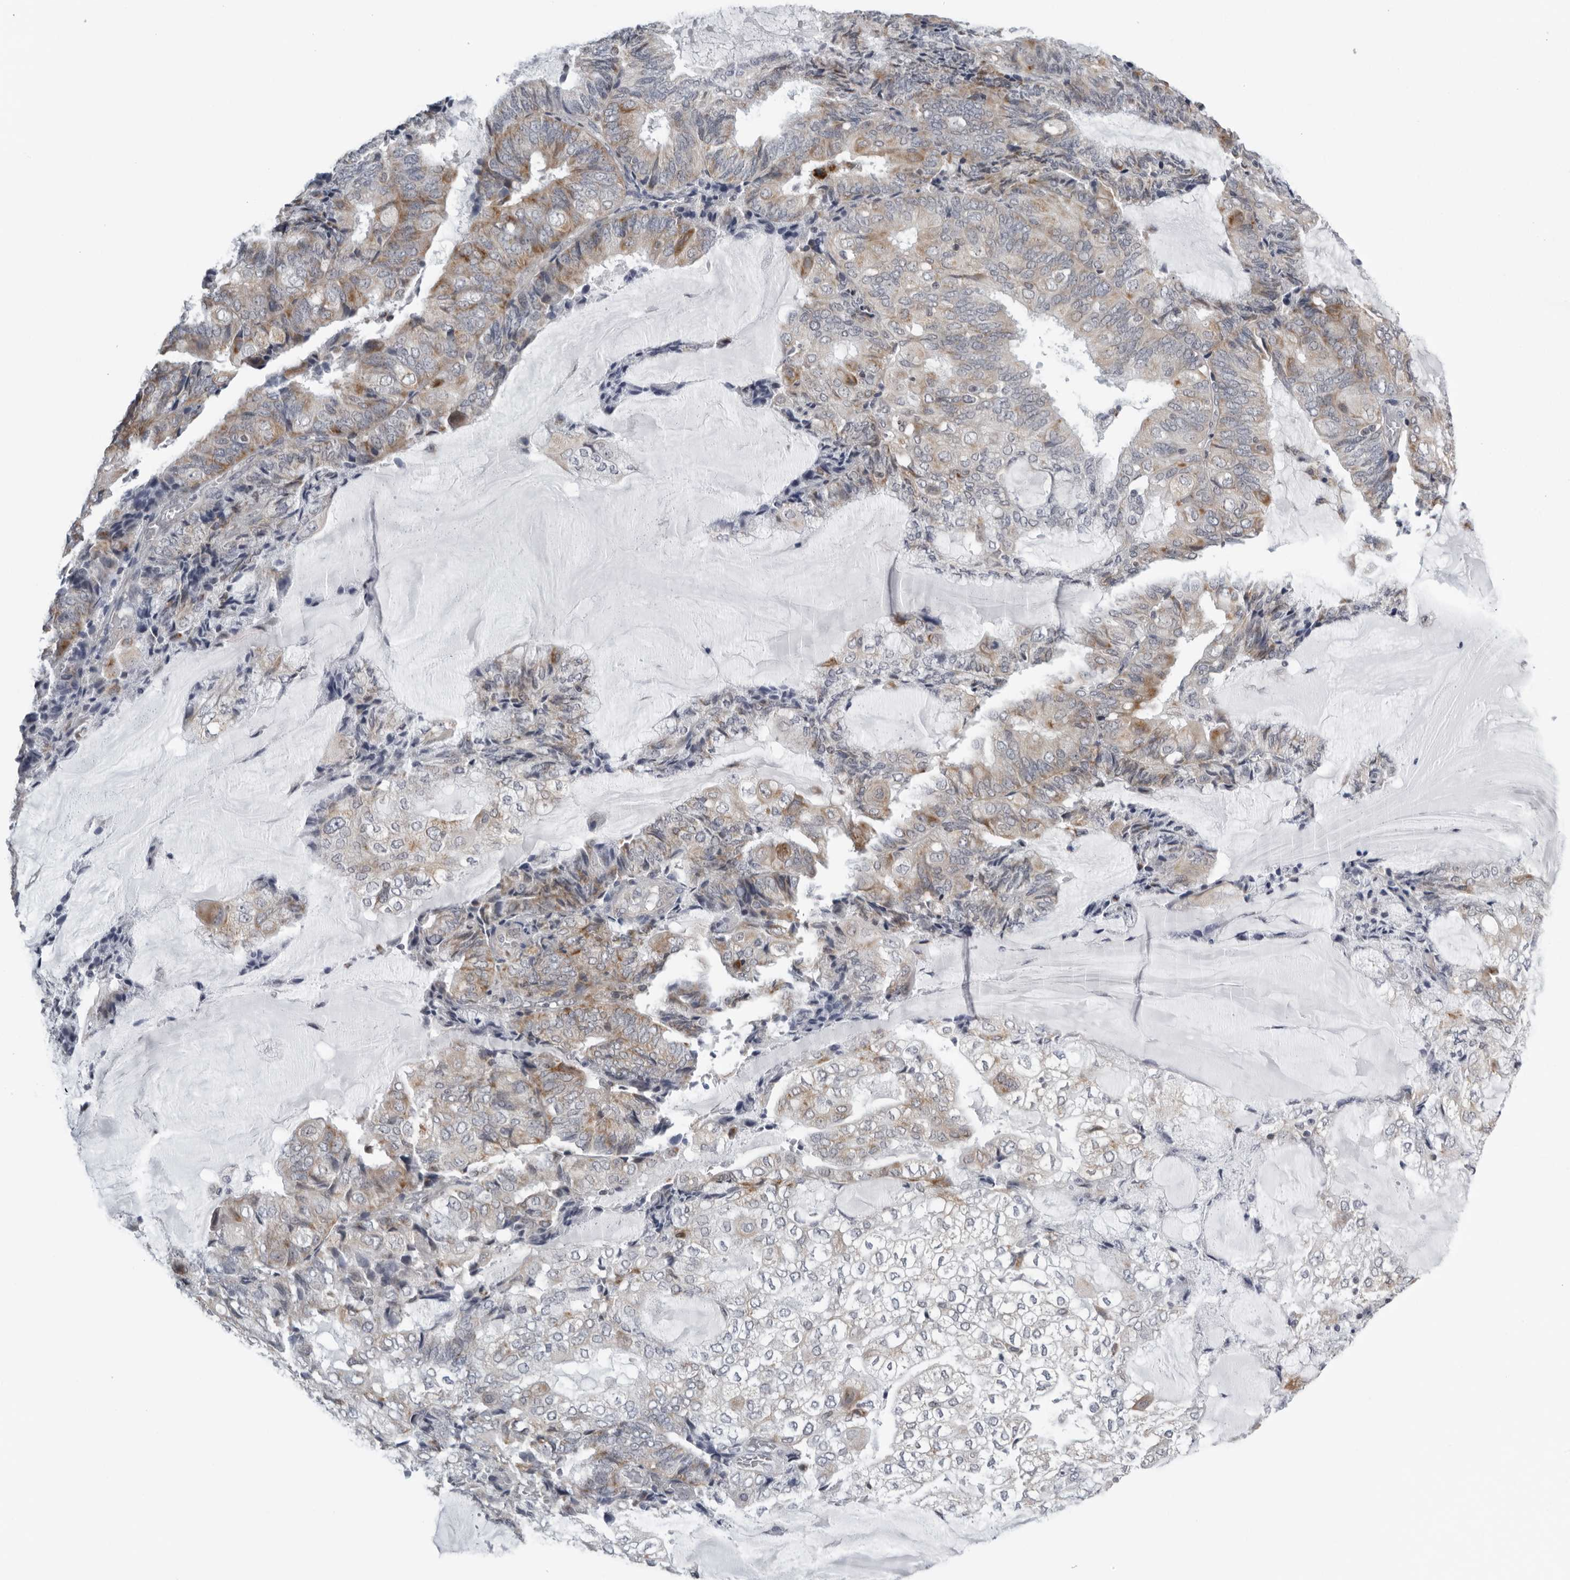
{"staining": {"intensity": "moderate", "quantity": "<25%", "location": "cytoplasmic/membranous"}, "tissue": "endometrial cancer", "cell_type": "Tumor cells", "image_type": "cancer", "snomed": [{"axis": "morphology", "description": "Adenocarcinoma, NOS"}, {"axis": "topography", "description": "Endometrium"}], "caption": "There is low levels of moderate cytoplasmic/membranous staining in tumor cells of endometrial cancer (adenocarcinoma), as demonstrated by immunohistochemical staining (brown color).", "gene": "CPT2", "patient": {"sex": "female", "age": 81}}